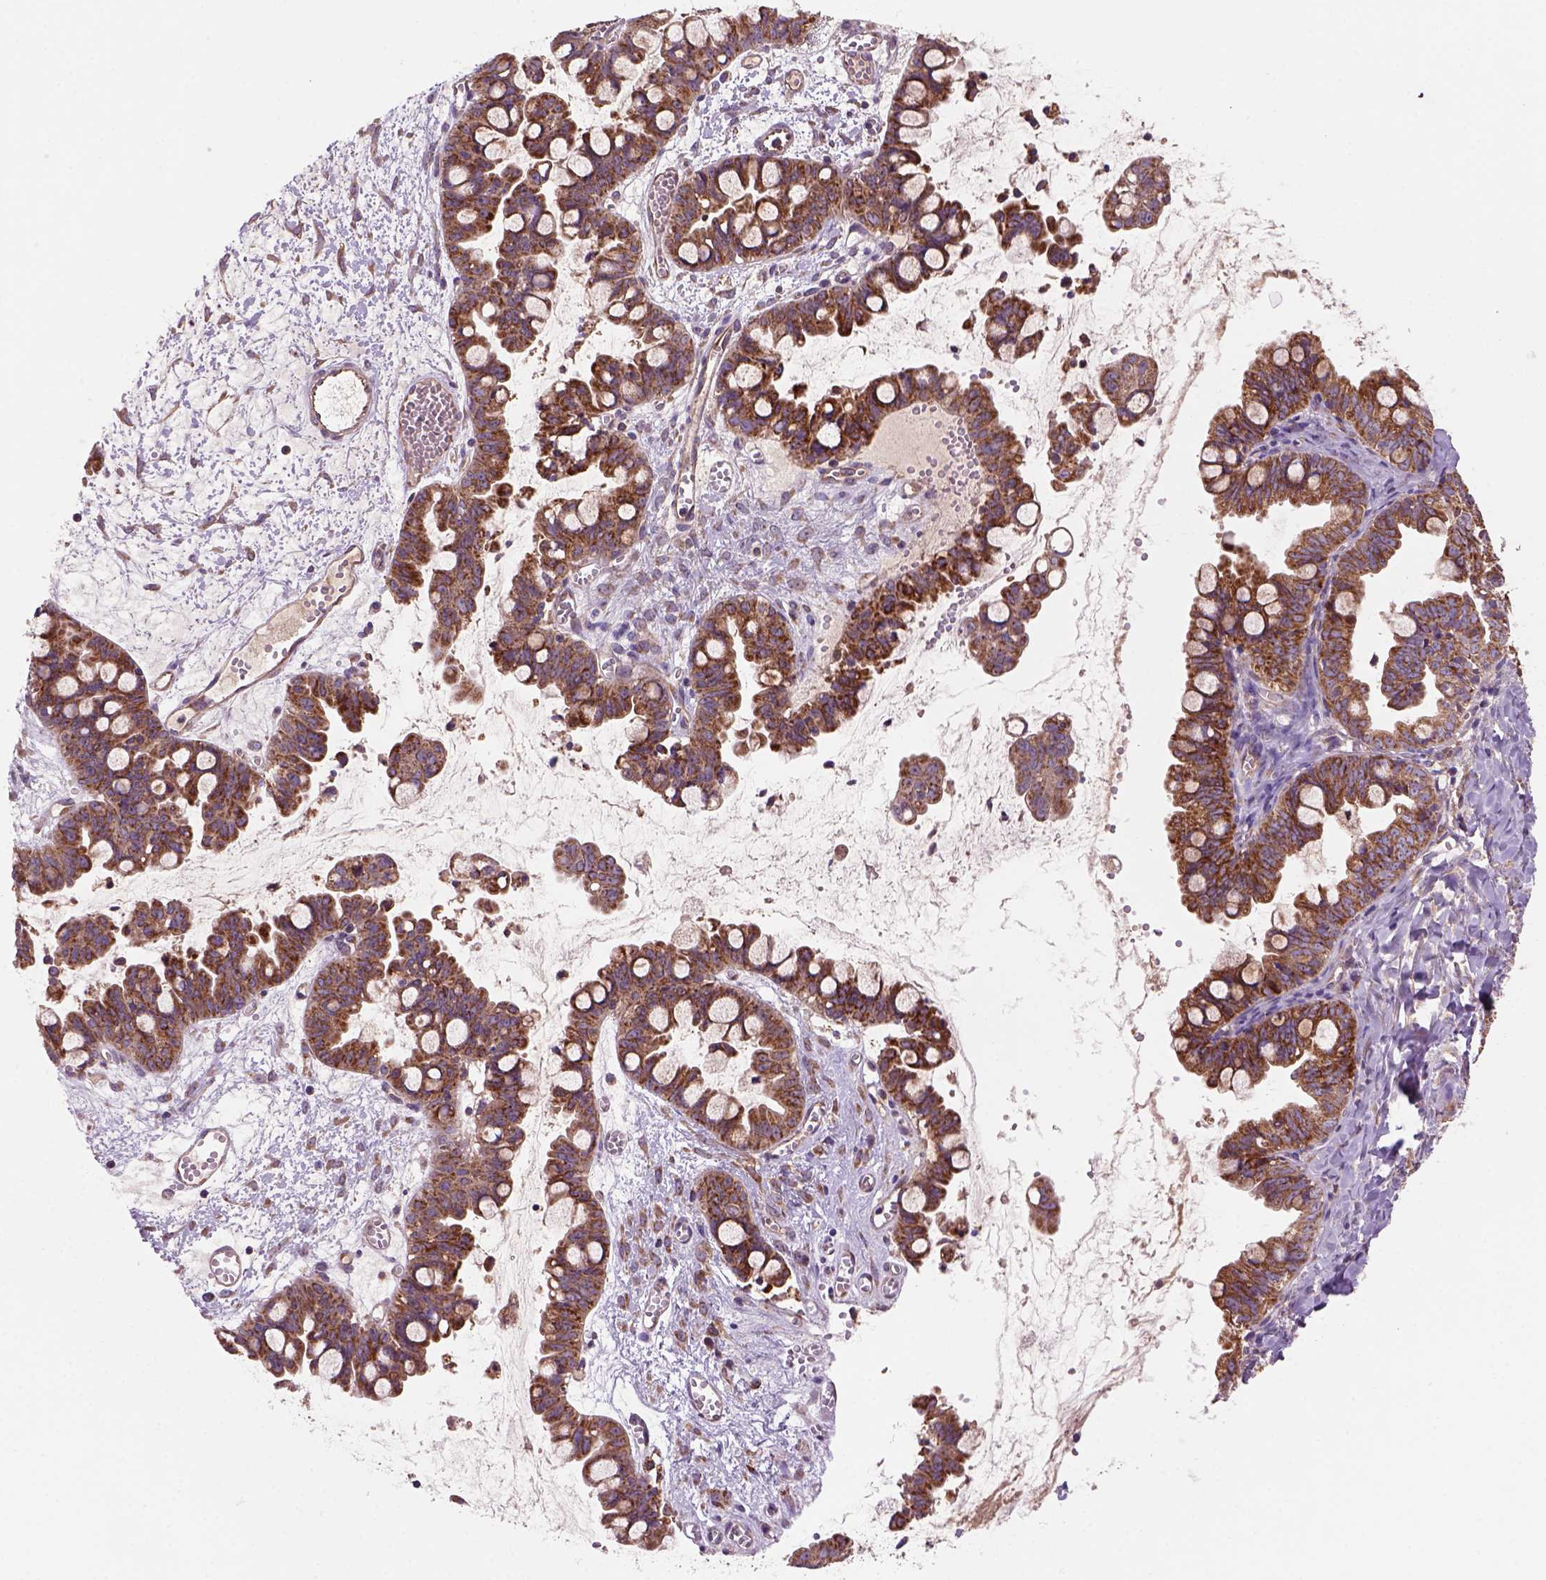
{"staining": {"intensity": "strong", "quantity": "25%-75%", "location": "cytoplasmic/membranous"}, "tissue": "ovarian cancer", "cell_type": "Tumor cells", "image_type": "cancer", "snomed": [{"axis": "morphology", "description": "Cystadenocarcinoma, mucinous, NOS"}, {"axis": "topography", "description": "Ovary"}], "caption": "Mucinous cystadenocarcinoma (ovarian) was stained to show a protein in brown. There is high levels of strong cytoplasmic/membranous staining in approximately 25%-75% of tumor cells. Using DAB (brown) and hematoxylin (blue) stains, captured at high magnification using brightfield microscopy.", "gene": "WARS2", "patient": {"sex": "female", "age": 63}}